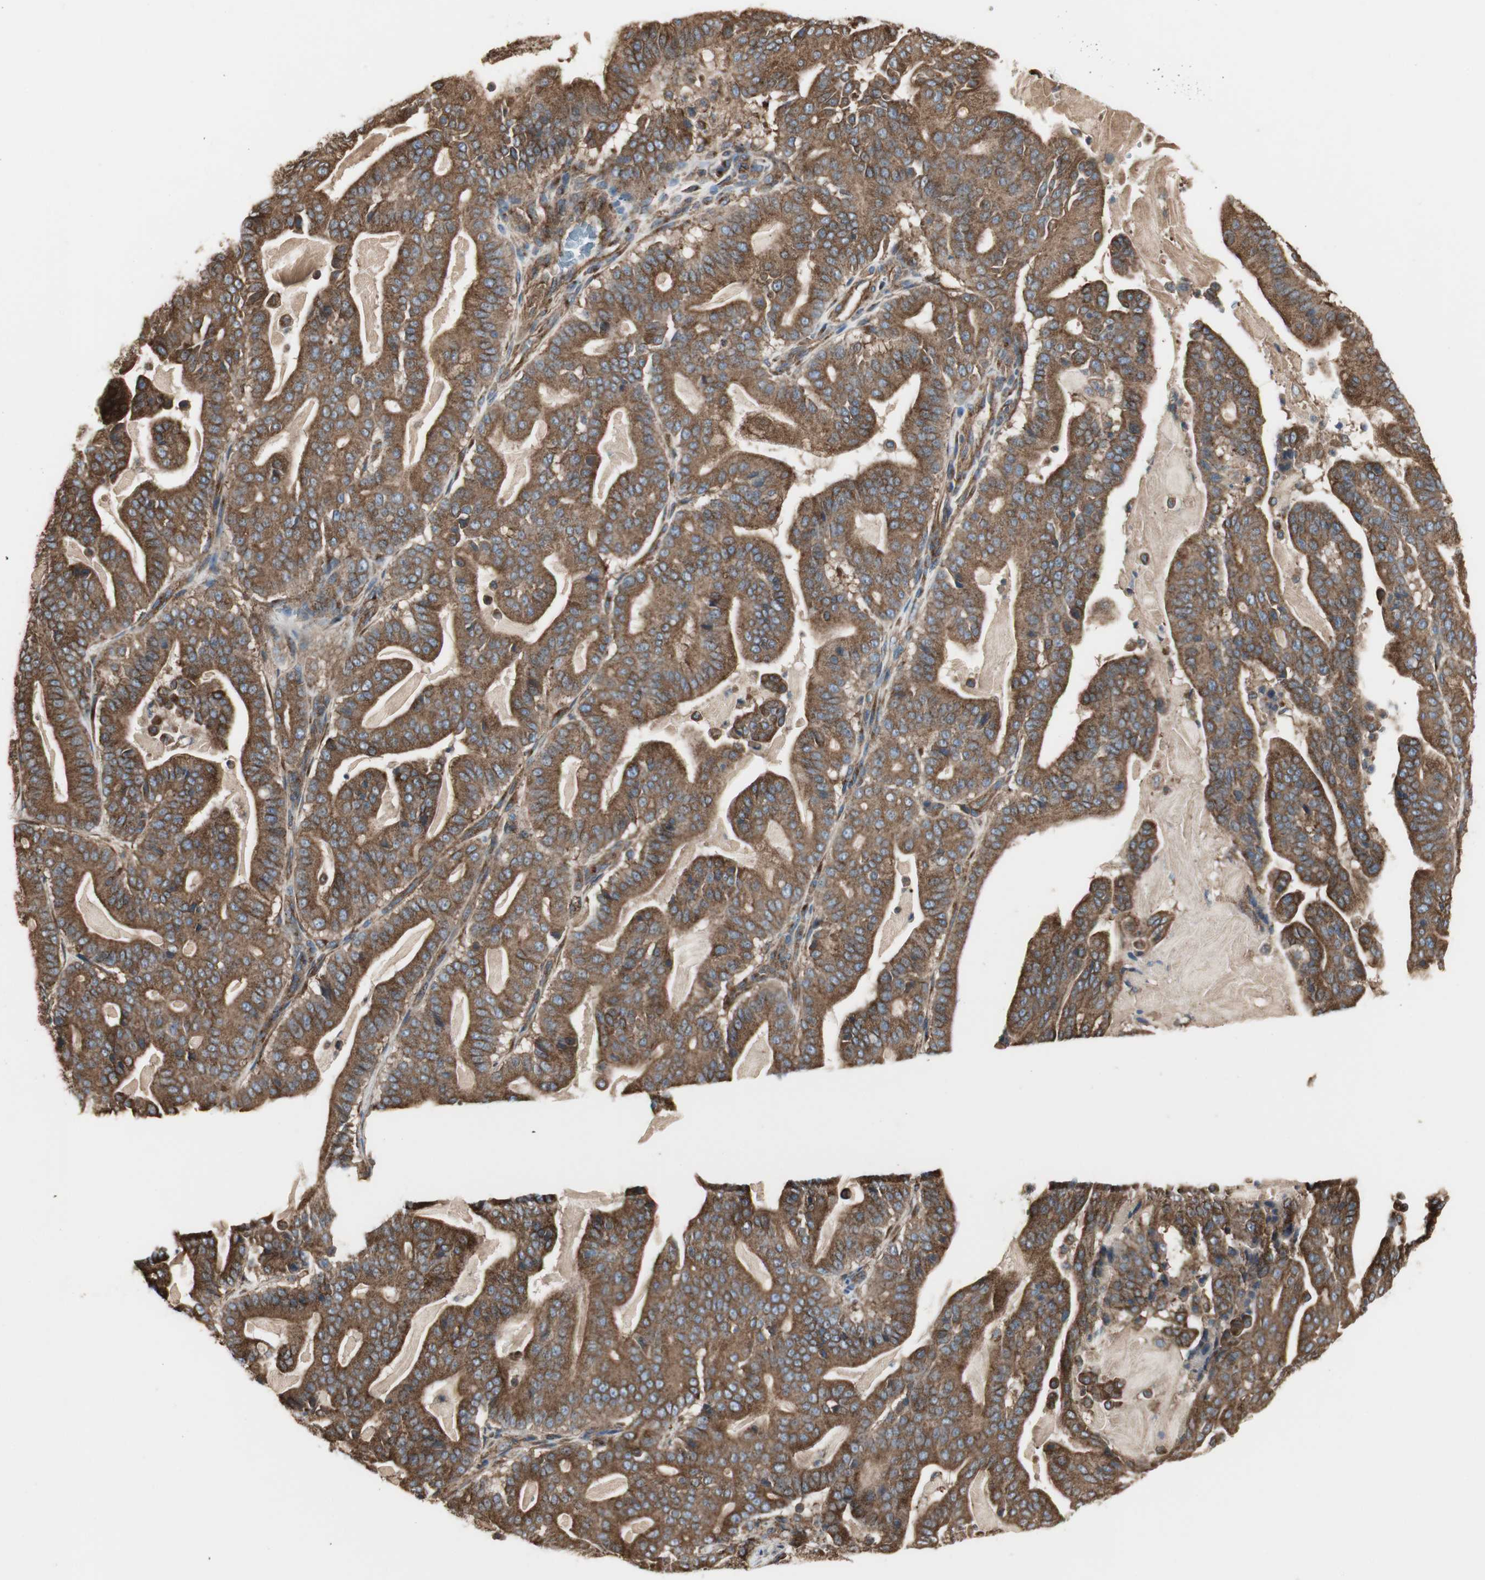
{"staining": {"intensity": "strong", "quantity": ">75%", "location": "cytoplasmic/membranous"}, "tissue": "pancreatic cancer", "cell_type": "Tumor cells", "image_type": "cancer", "snomed": [{"axis": "morphology", "description": "Adenocarcinoma, NOS"}, {"axis": "topography", "description": "Pancreas"}], "caption": "Strong cytoplasmic/membranous protein positivity is present in approximately >75% of tumor cells in pancreatic cancer (adenocarcinoma).", "gene": "H6PD", "patient": {"sex": "male", "age": 63}}